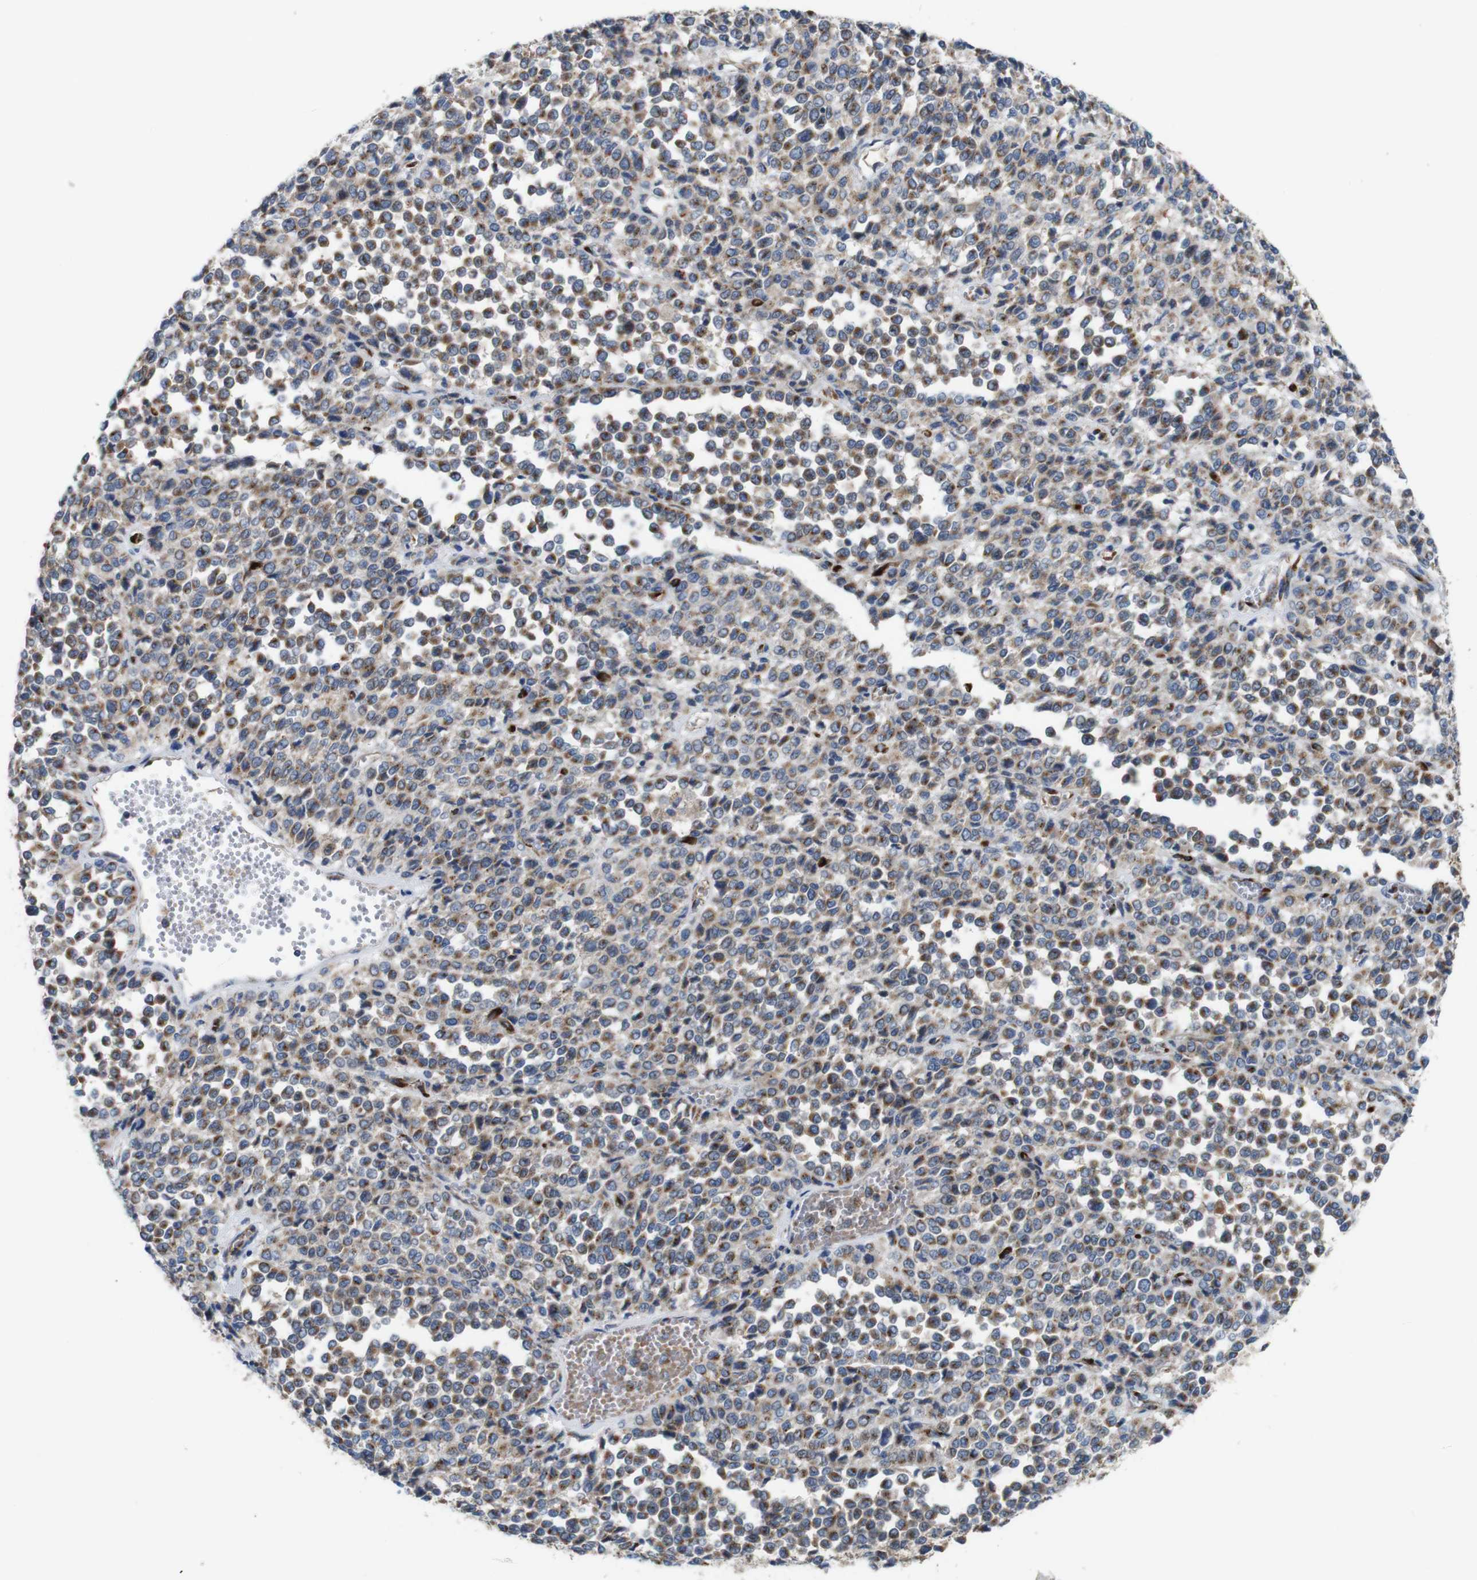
{"staining": {"intensity": "moderate", "quantity": ">75%", "location": "cytoplasmic/membranous"}, "tissue": "melanoma", "cell_type": "Tumor cells", "image_type": "cancer", "snomed": [{"axis": "morphology", "description": "Malignant melanoma, Metastatic site"}, {"axis": "topography", "description": "Pancreas"}], "caption": "Malignant melanoma (metastatic site) stained with a protein marker reveals moderate staining in tumor cells.", "gene": "EFCAB14", "patient": {"sex": "female", "age": 30}}